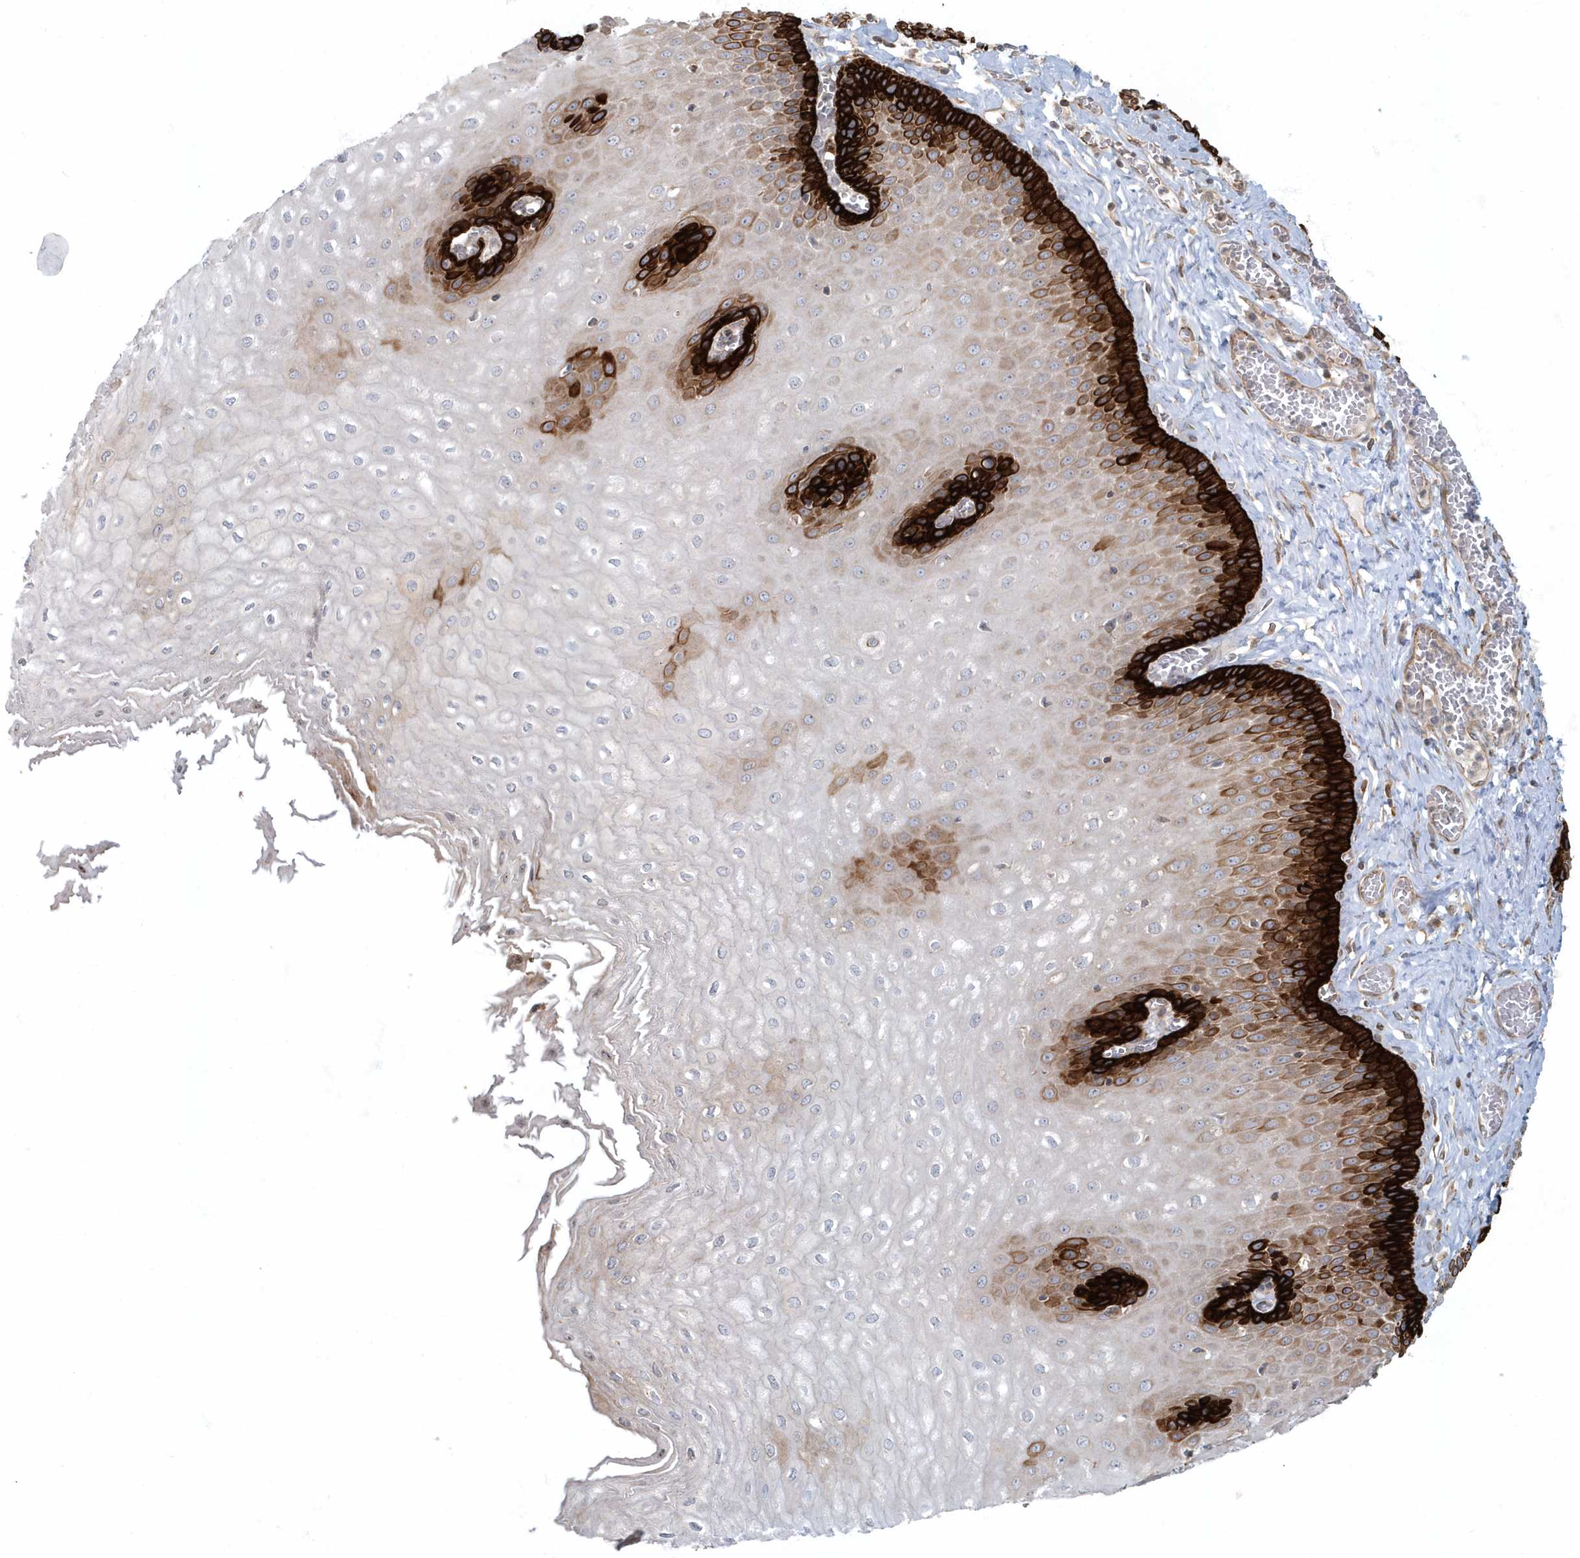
{"staining": {"intensity": "strong", "quantity": "25%-75%", "location": "cytoplasmic/membranous"}, "tissue": "esophagus", "cell_type": "Squamous epithelial cells", "image_type": "normal", "snomed": [{"axis": "morphology", "description": "Normal tissue, NOS"}, {"axis": "topography", "description": "Esophagus"}], "caption": "This histopathology image exhibits unremarkable esophagus stained with IHC to label a protein in brown. The cytoplasmic/membranous of squamous epithelial cells show strong positivity for the protein. Nuclei are counter-stained blue.", "gene": "ARHGEF38", "patient": {"sex": "male", "age": 60}}